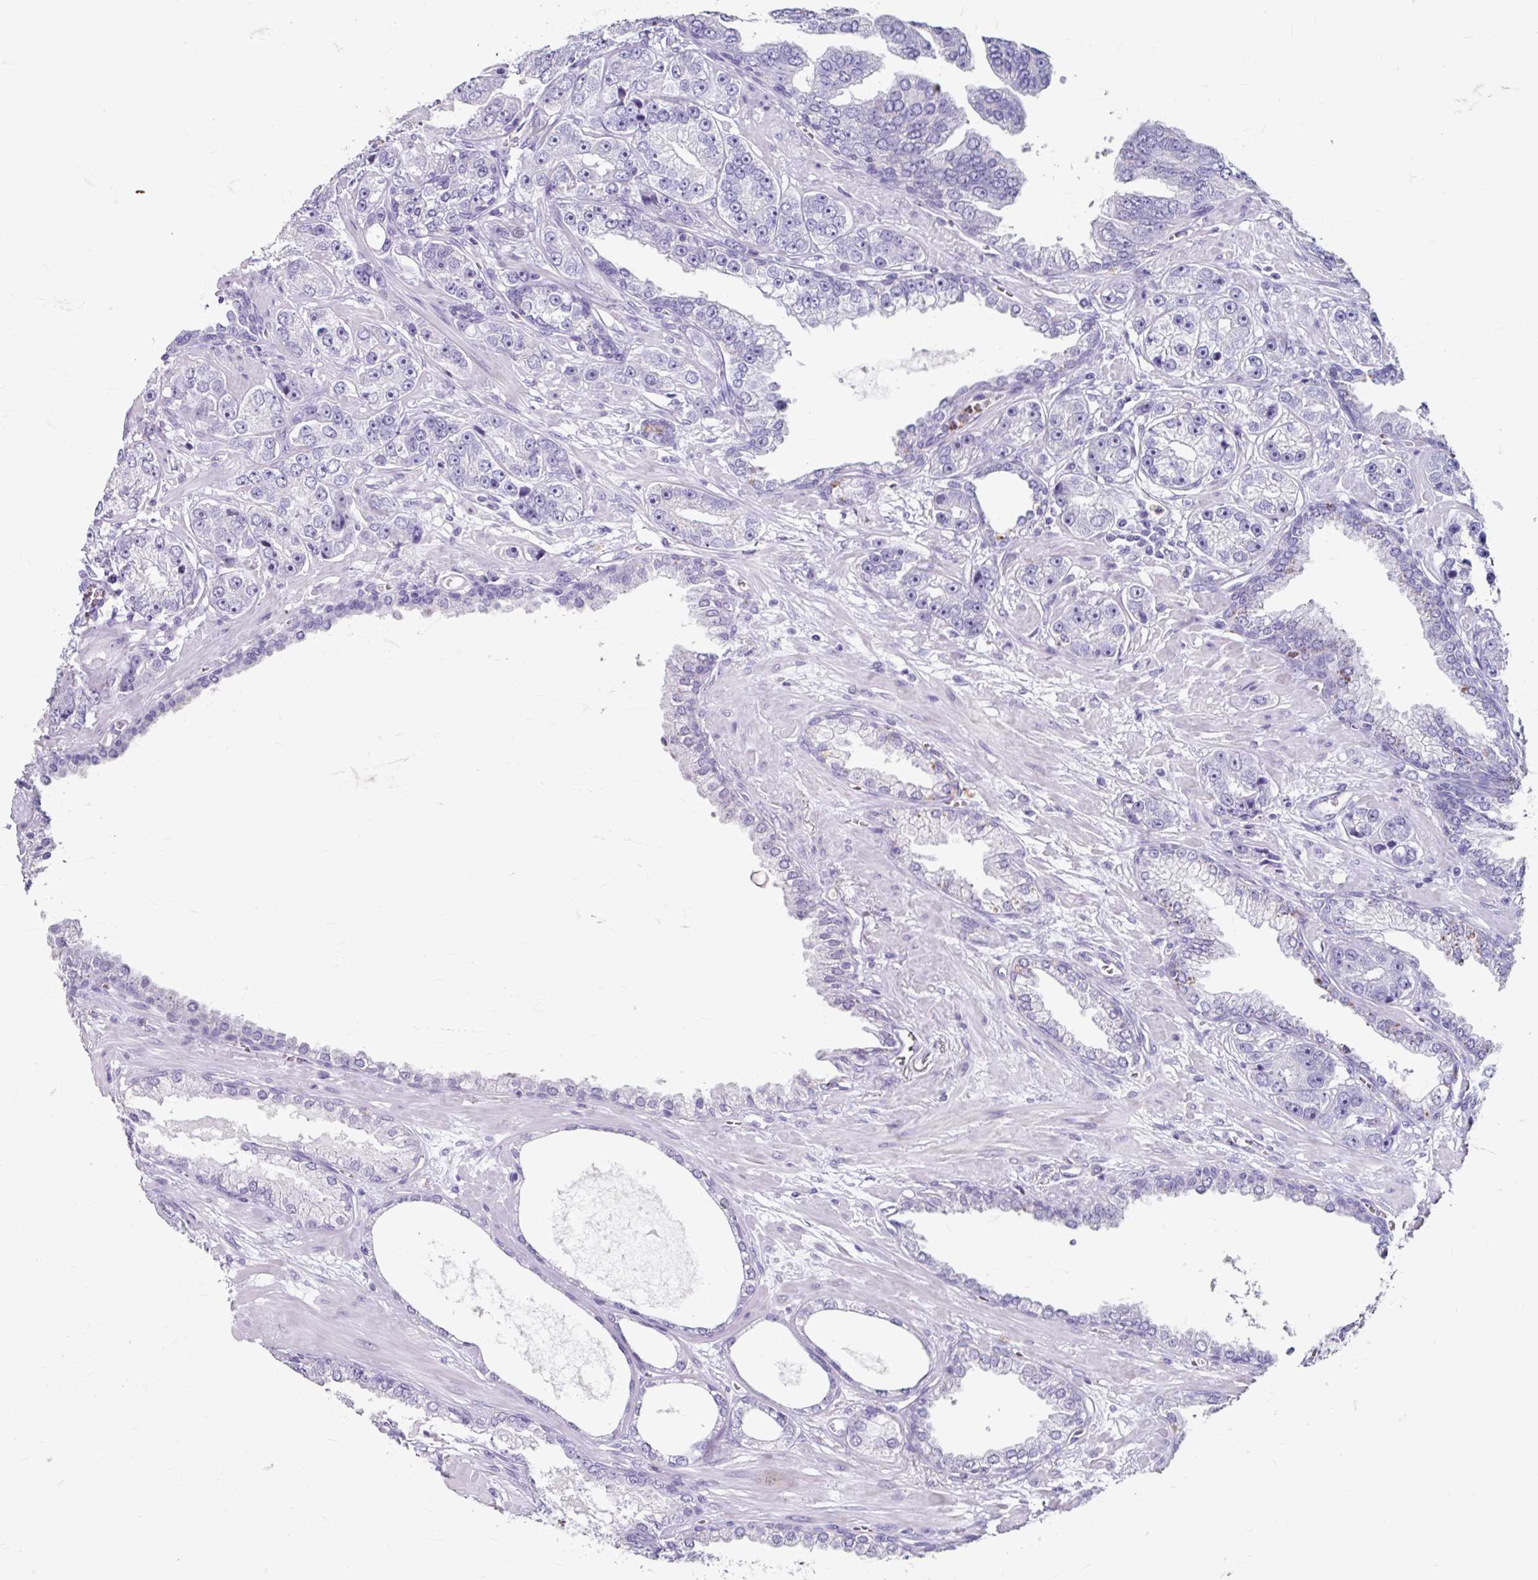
{"staining": {"intensity": "negative", "quantity": "none", "location": "none"}, "tissue": "prostate cancer", "cell_type": "Tumor cells", "image_type": "cancer", "snomed": [{"axis": "morphology", "description": "Adenocarcinoma, High grade"}, {"axis": "topography", "description": "Prostate"}], "caption": "Photomicrograph shows no protein staining in tumor cells of adenocarcinoma (high-grade) (prostate) tissue.", "gene": "ANKRD1", "patient": {"sex": "male", "age": 71}}